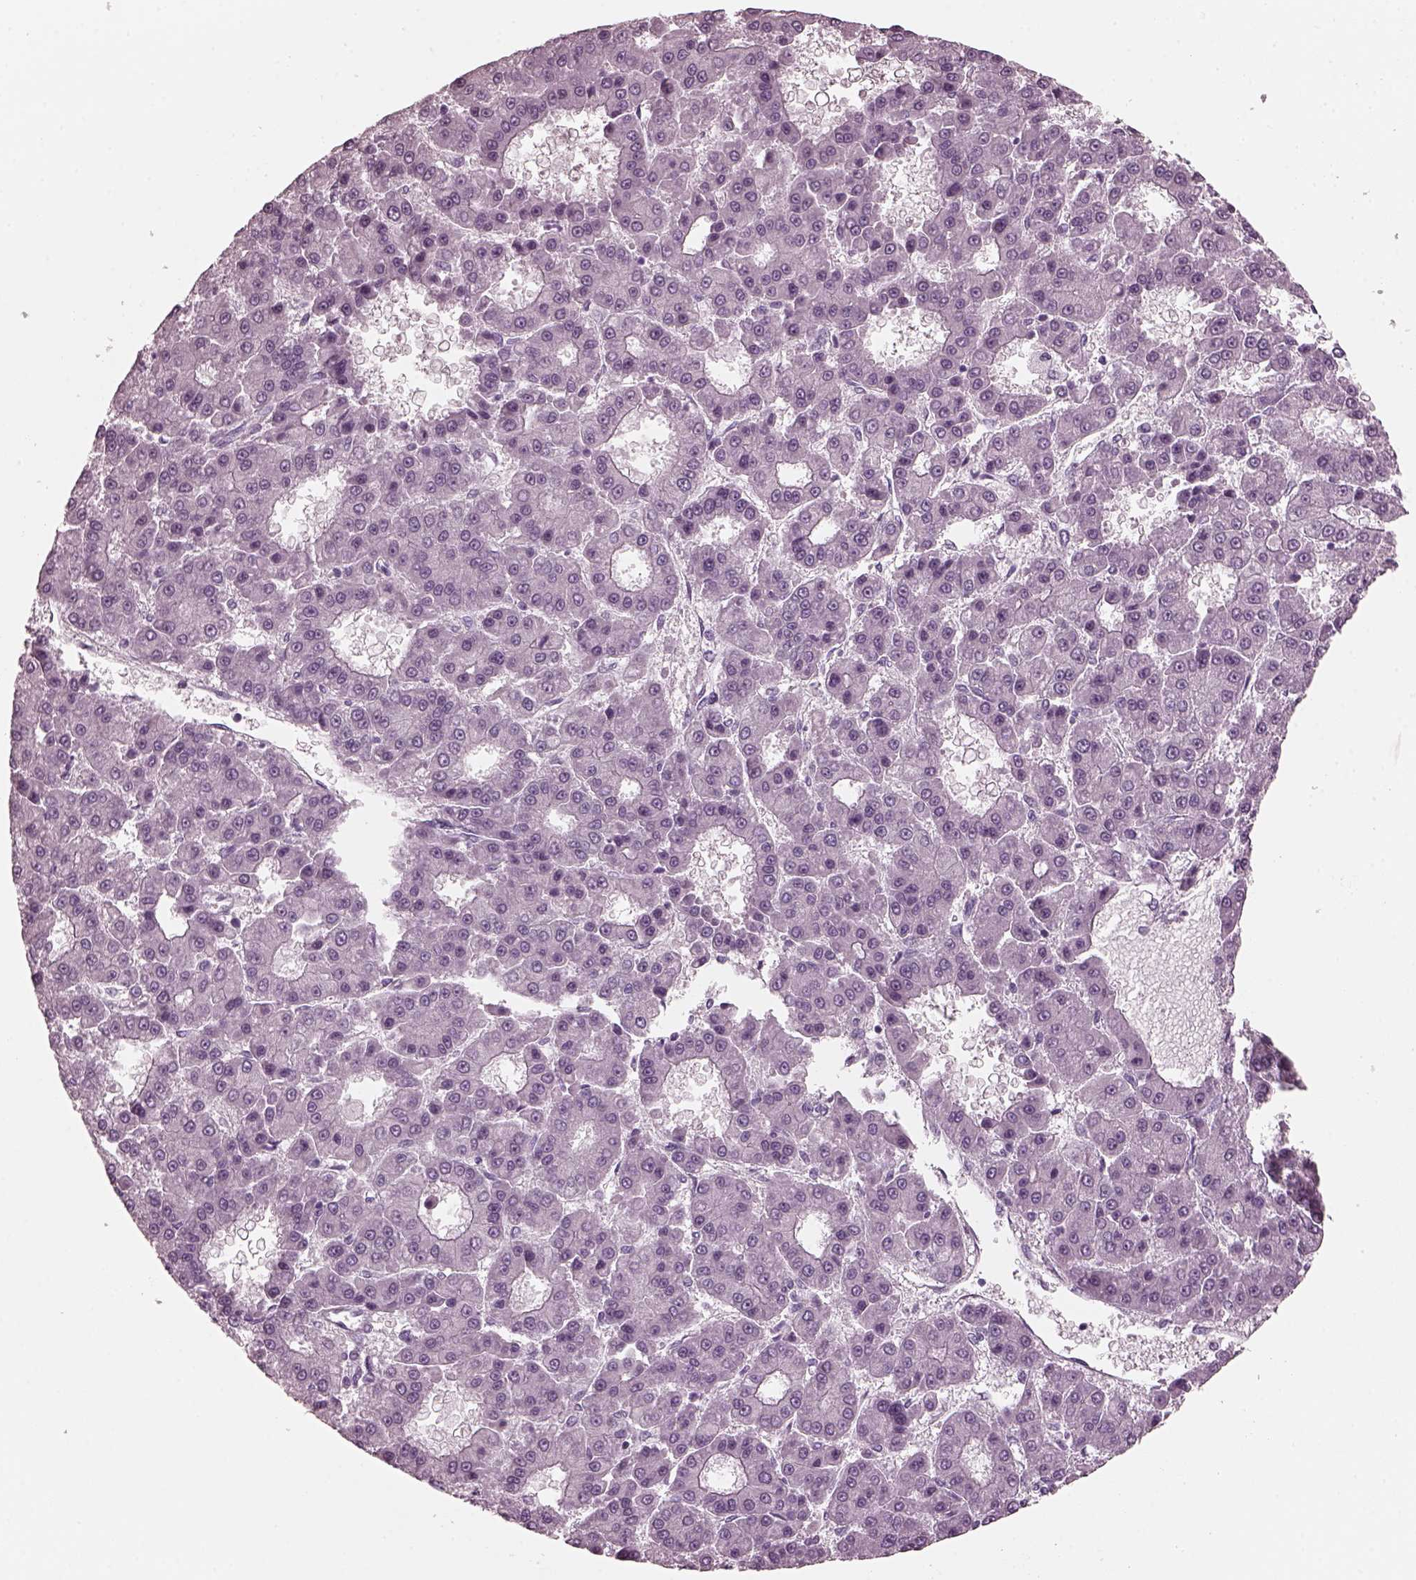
{"staining": {"intensity": "negative", "quantity": "none", "location": "none"}, "tissue": "liver cancer", "cell_type": "Tumor cells", "image_type": "cancer", "snomed": [{"axis": "morphology", "description": "Carcinoma, Hepatocellular, NOS"}, {"axis": "topography", "description": "Liver"}], "caption": "Hepatocellular carcinoma (liver) stained for a protein using immunohistochemistry (IHC) shows no expression tumor cells.", "gene": "RCVRN", "patient": {"sex": "male", "age": 70}}